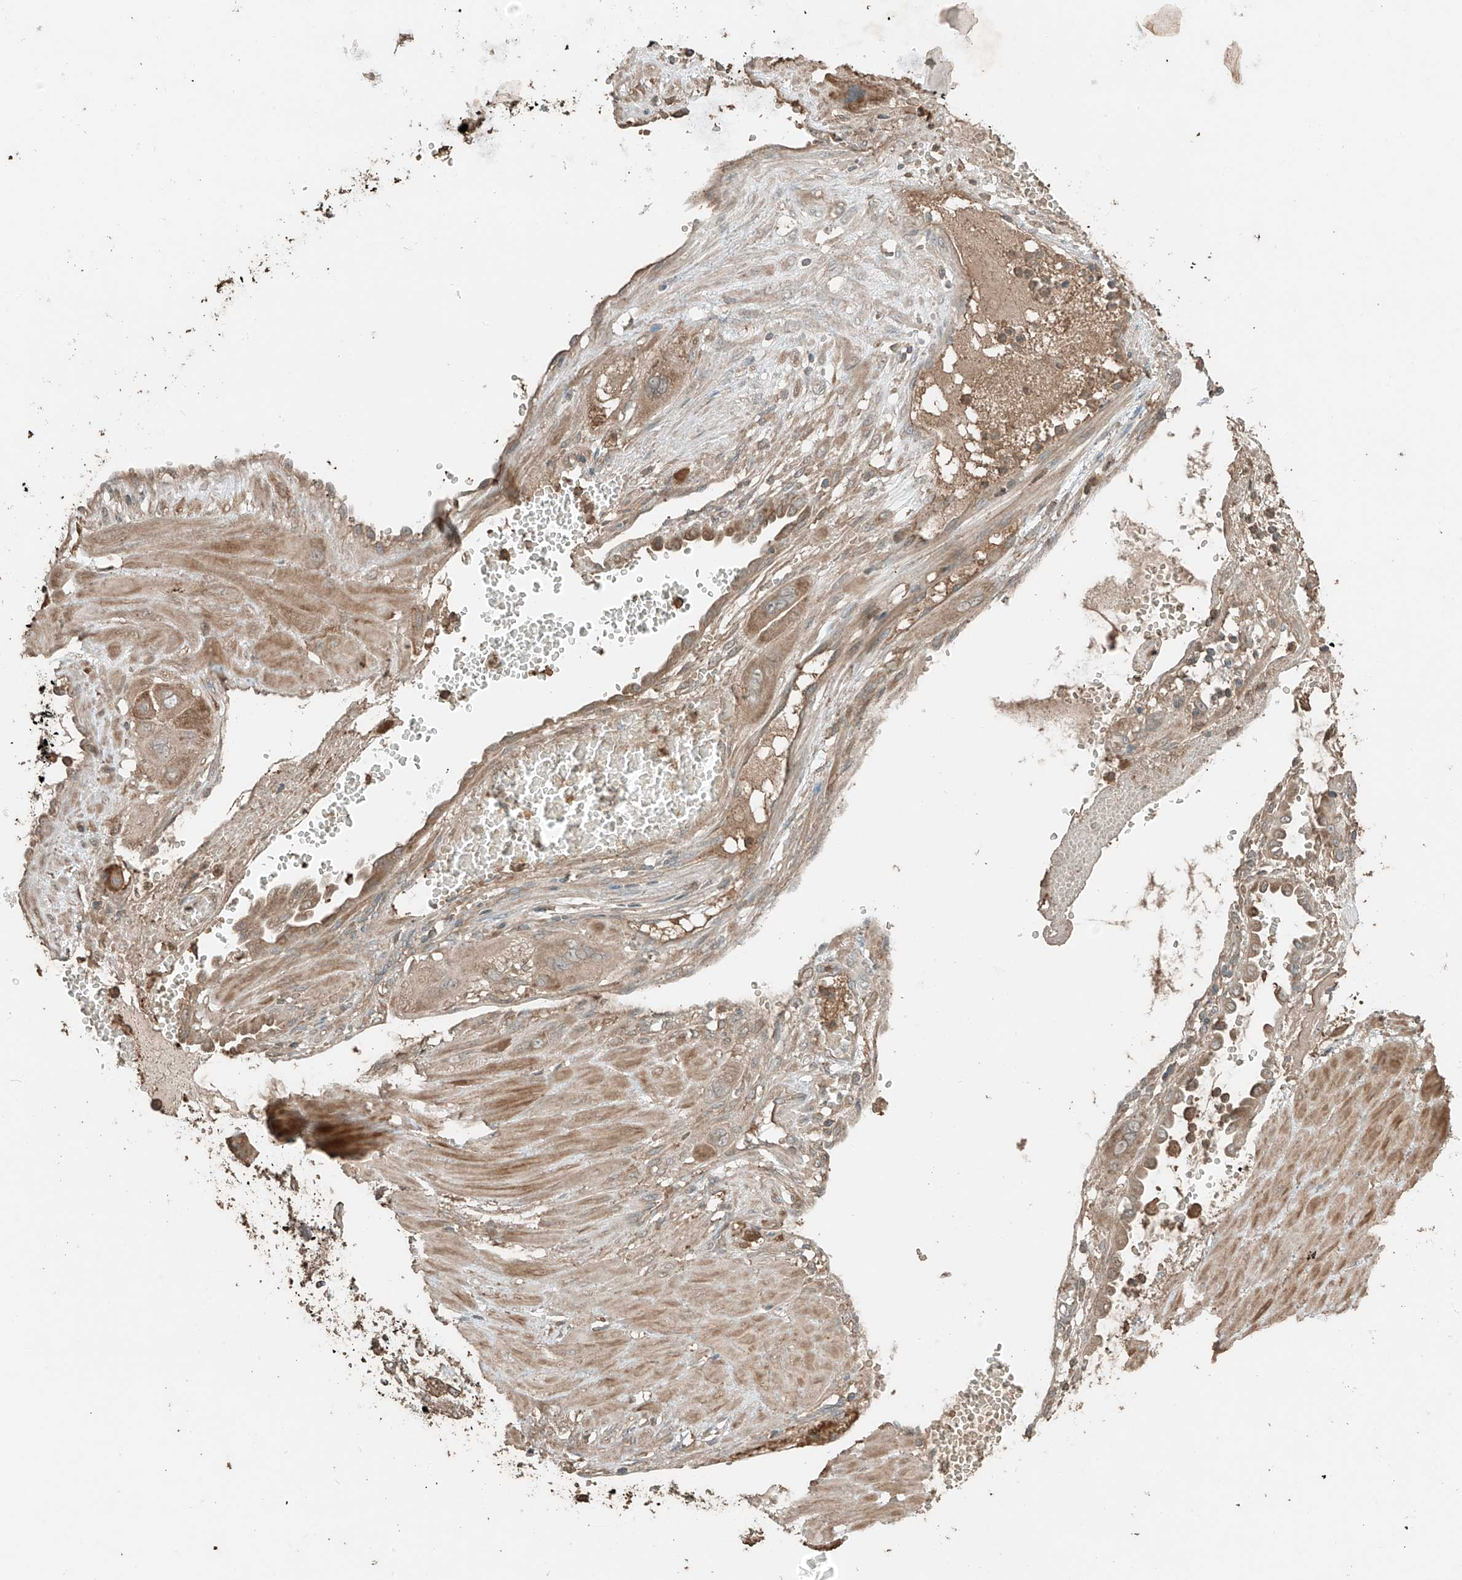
{"staining": {"intensity": "moderate", "quantity": "25%-75%", "location": "cytoplasmic/membranous"}, "tissue": "cervical cancer", "cell_type": "Tumor cells", "image_type": "cancer", "snomed": [{"axis": "morphology", "description": "Squamous cell carcinoma, NOS"}, {"axis": "topography", "description": "Cervix"}], "caption": "About 25%-75% of tumor cells in human cervical squamous cell carcinoma show moderate cytoplasmic/membranous protein positivity as visualized by brown immunohistochemical staining.", "gene": "RFTN2", "patient": {"sex": "female", "age": 34}}